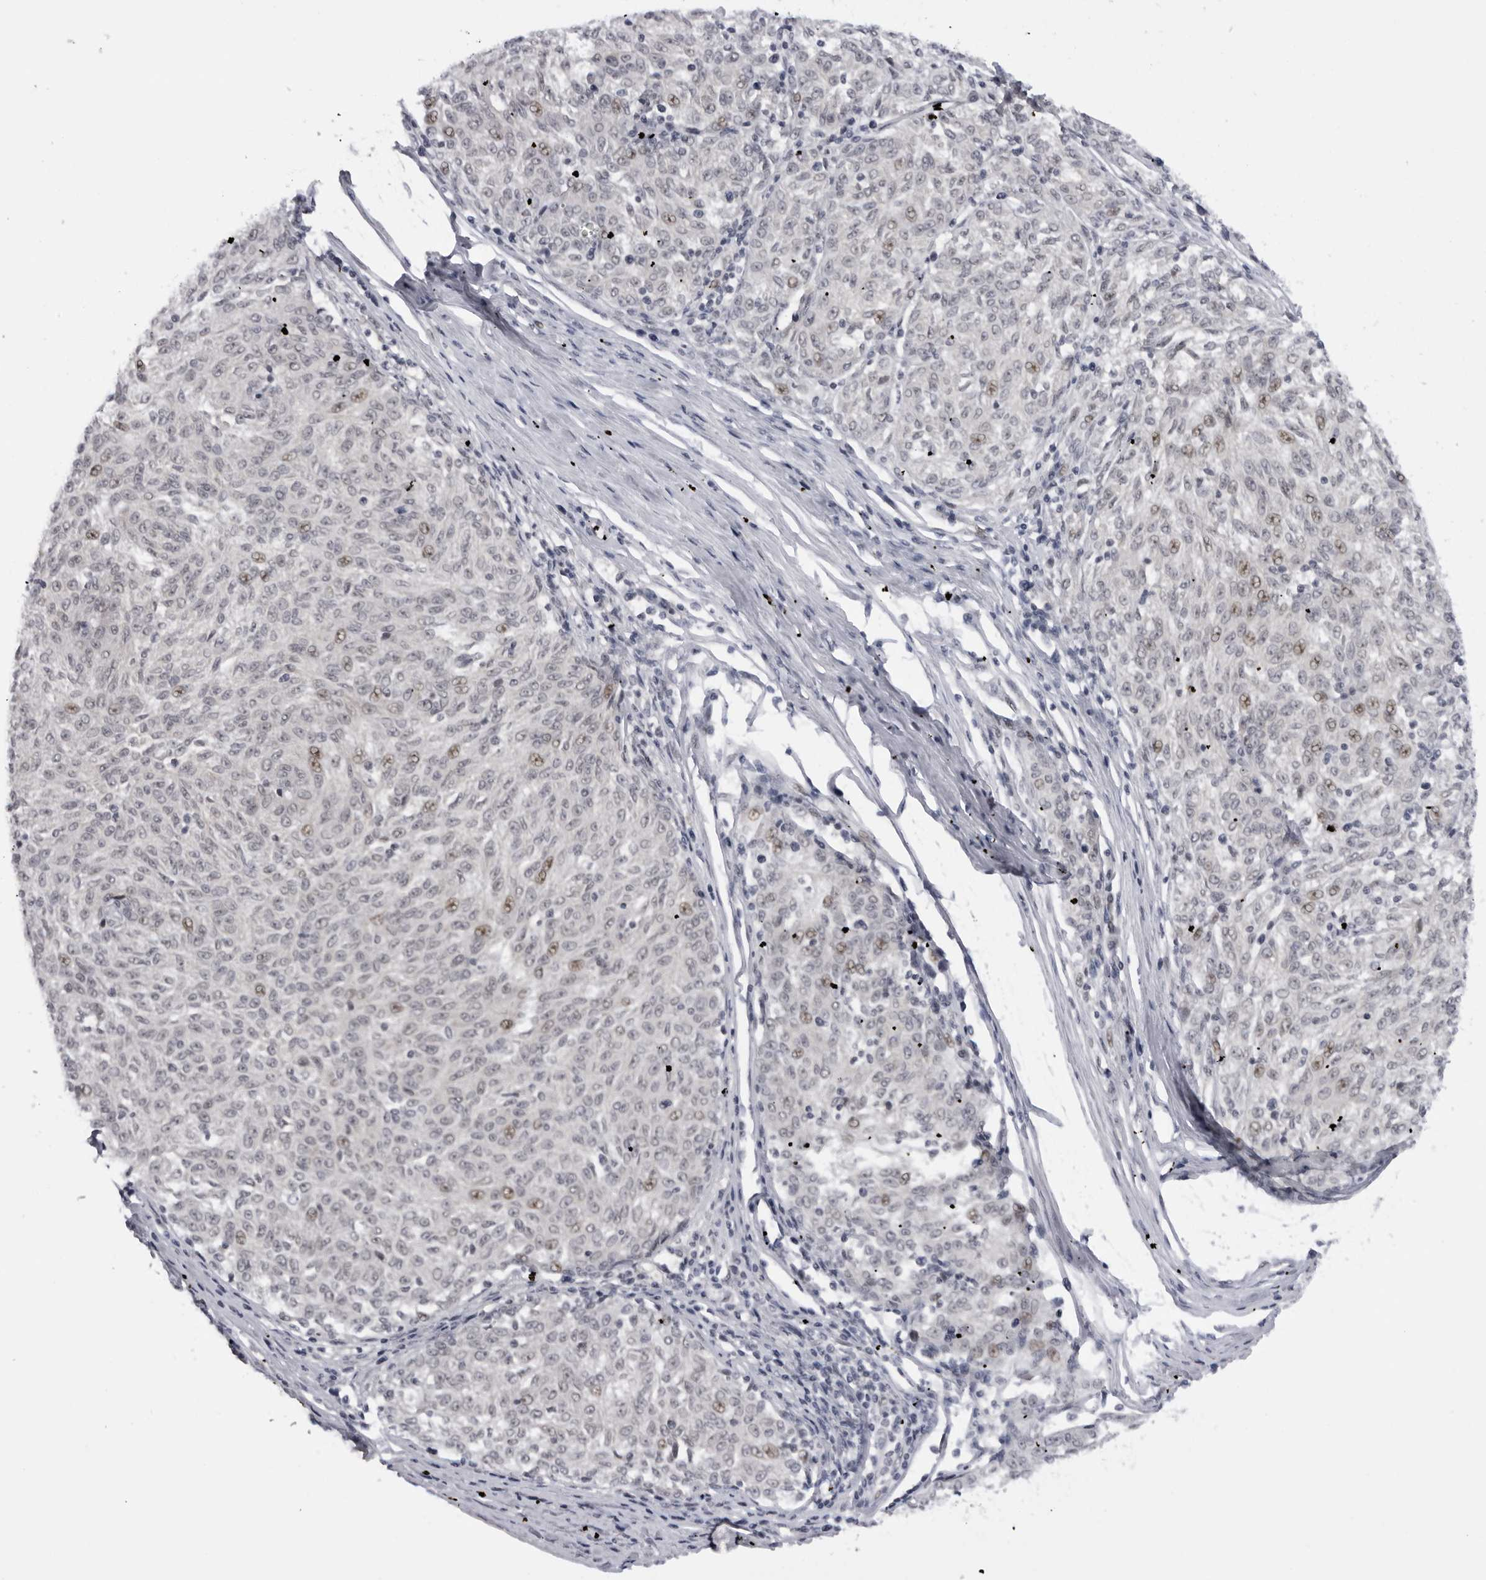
{"staining": {"intensity": "weak", "quantity": "<25%", "location": "nuclear"}, "tissue": "melanoma", "cell_type": "Tumor cells", "image_type": "cancer", "snomed": [{"axis": "morphology", "description": "Malignant melanoma, NOS"}, {"axis": "topography", "description": "Skin"}], "caption": "This is a histopathology image of IHC staining of malignant melanoma, which shows no positivity in tumor cells.", "gene": "ALPK2", "patient": {"sex": "female", "age": 72}}